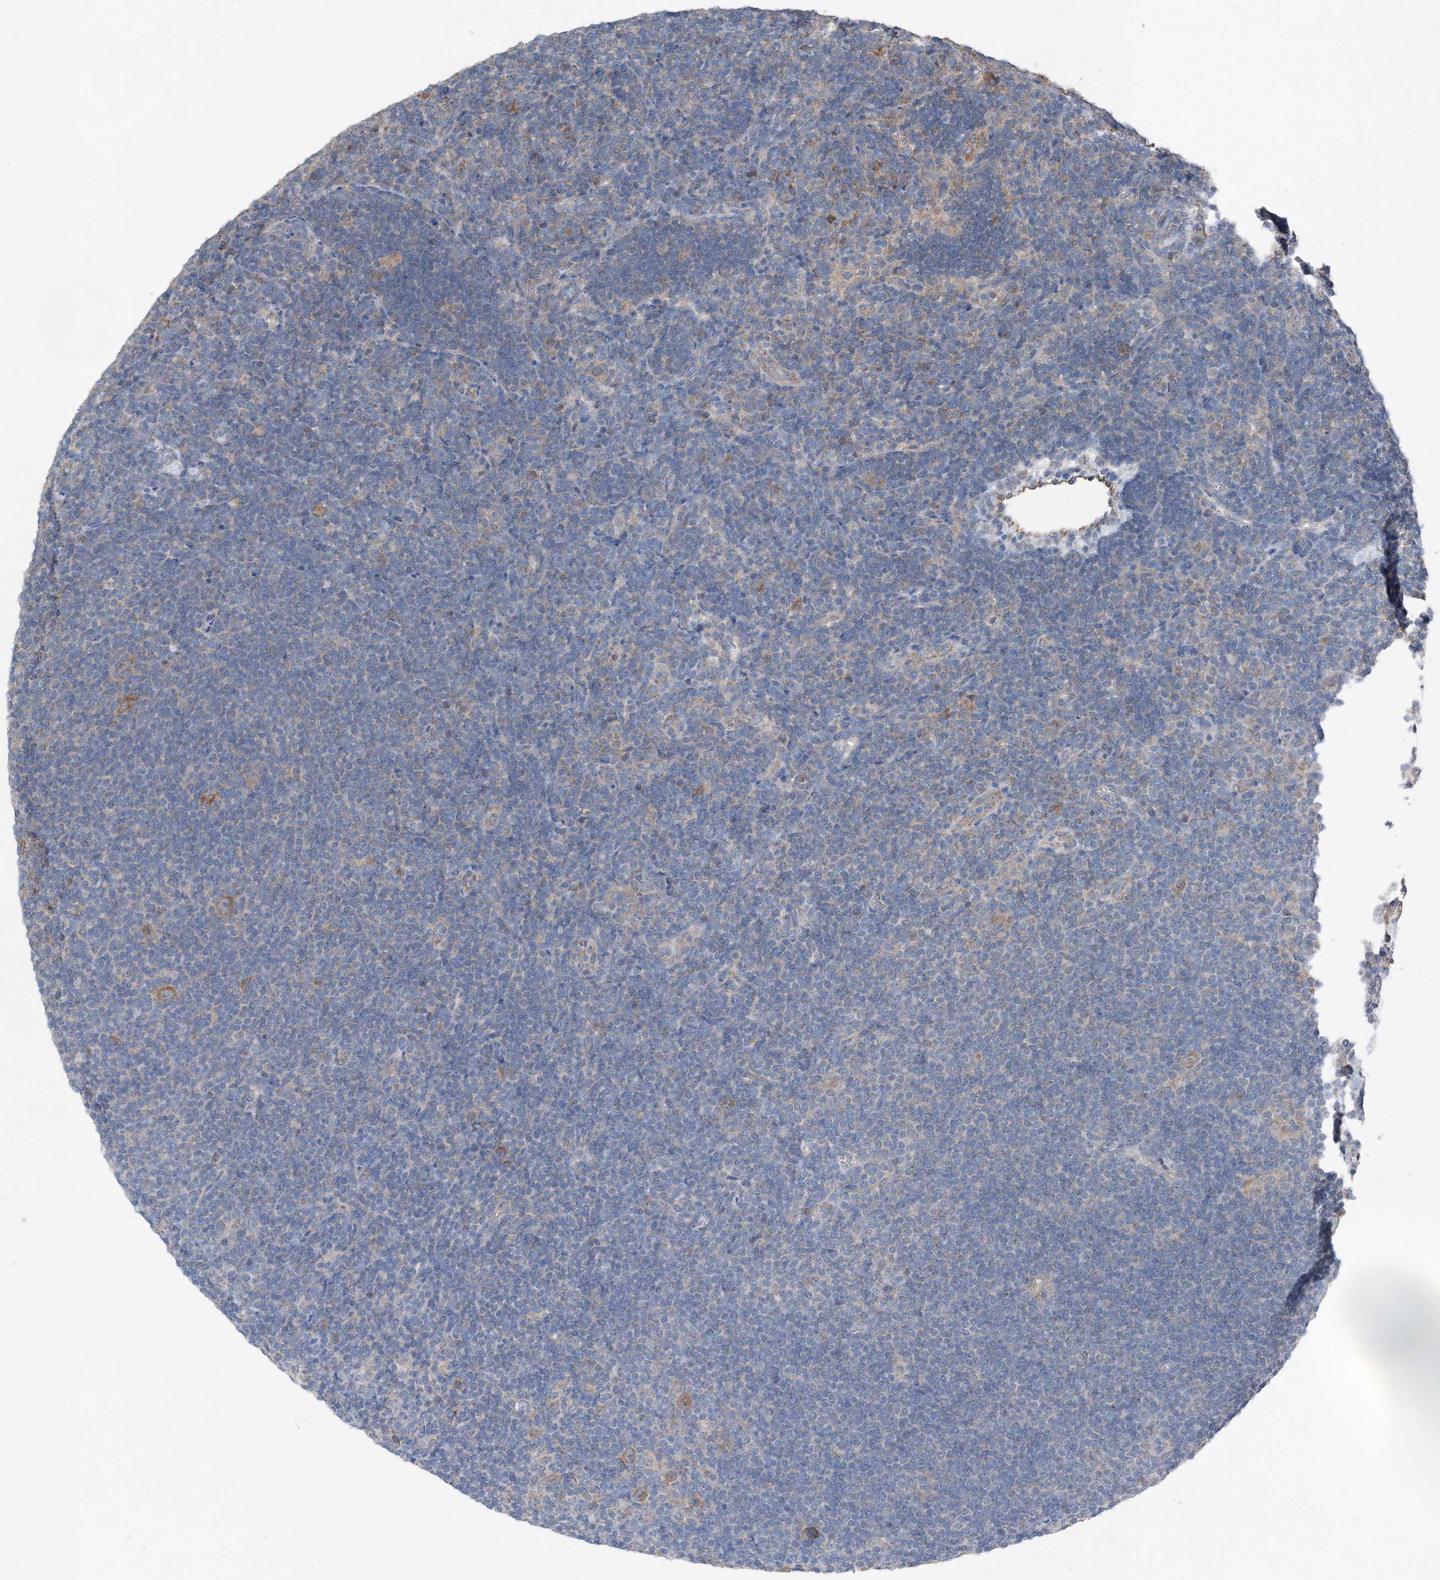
{"staining": {"intensity": "negative", "quantity": "none", "location": "none"}, "tissue": "lymphoma", "cell_type": "Tumor cells", "image_type": "cancer", "snomed": [{"axis": "morphology", "description": "Hodgkin's disease, NOS"}, {"axis": "topography", "description": "Lymph node"}], "caption": "Tumor cells are negative for brown protein staining in lymphoma.", "gene": "DHX30", "patient": {"sex": "female", "age": 57}}